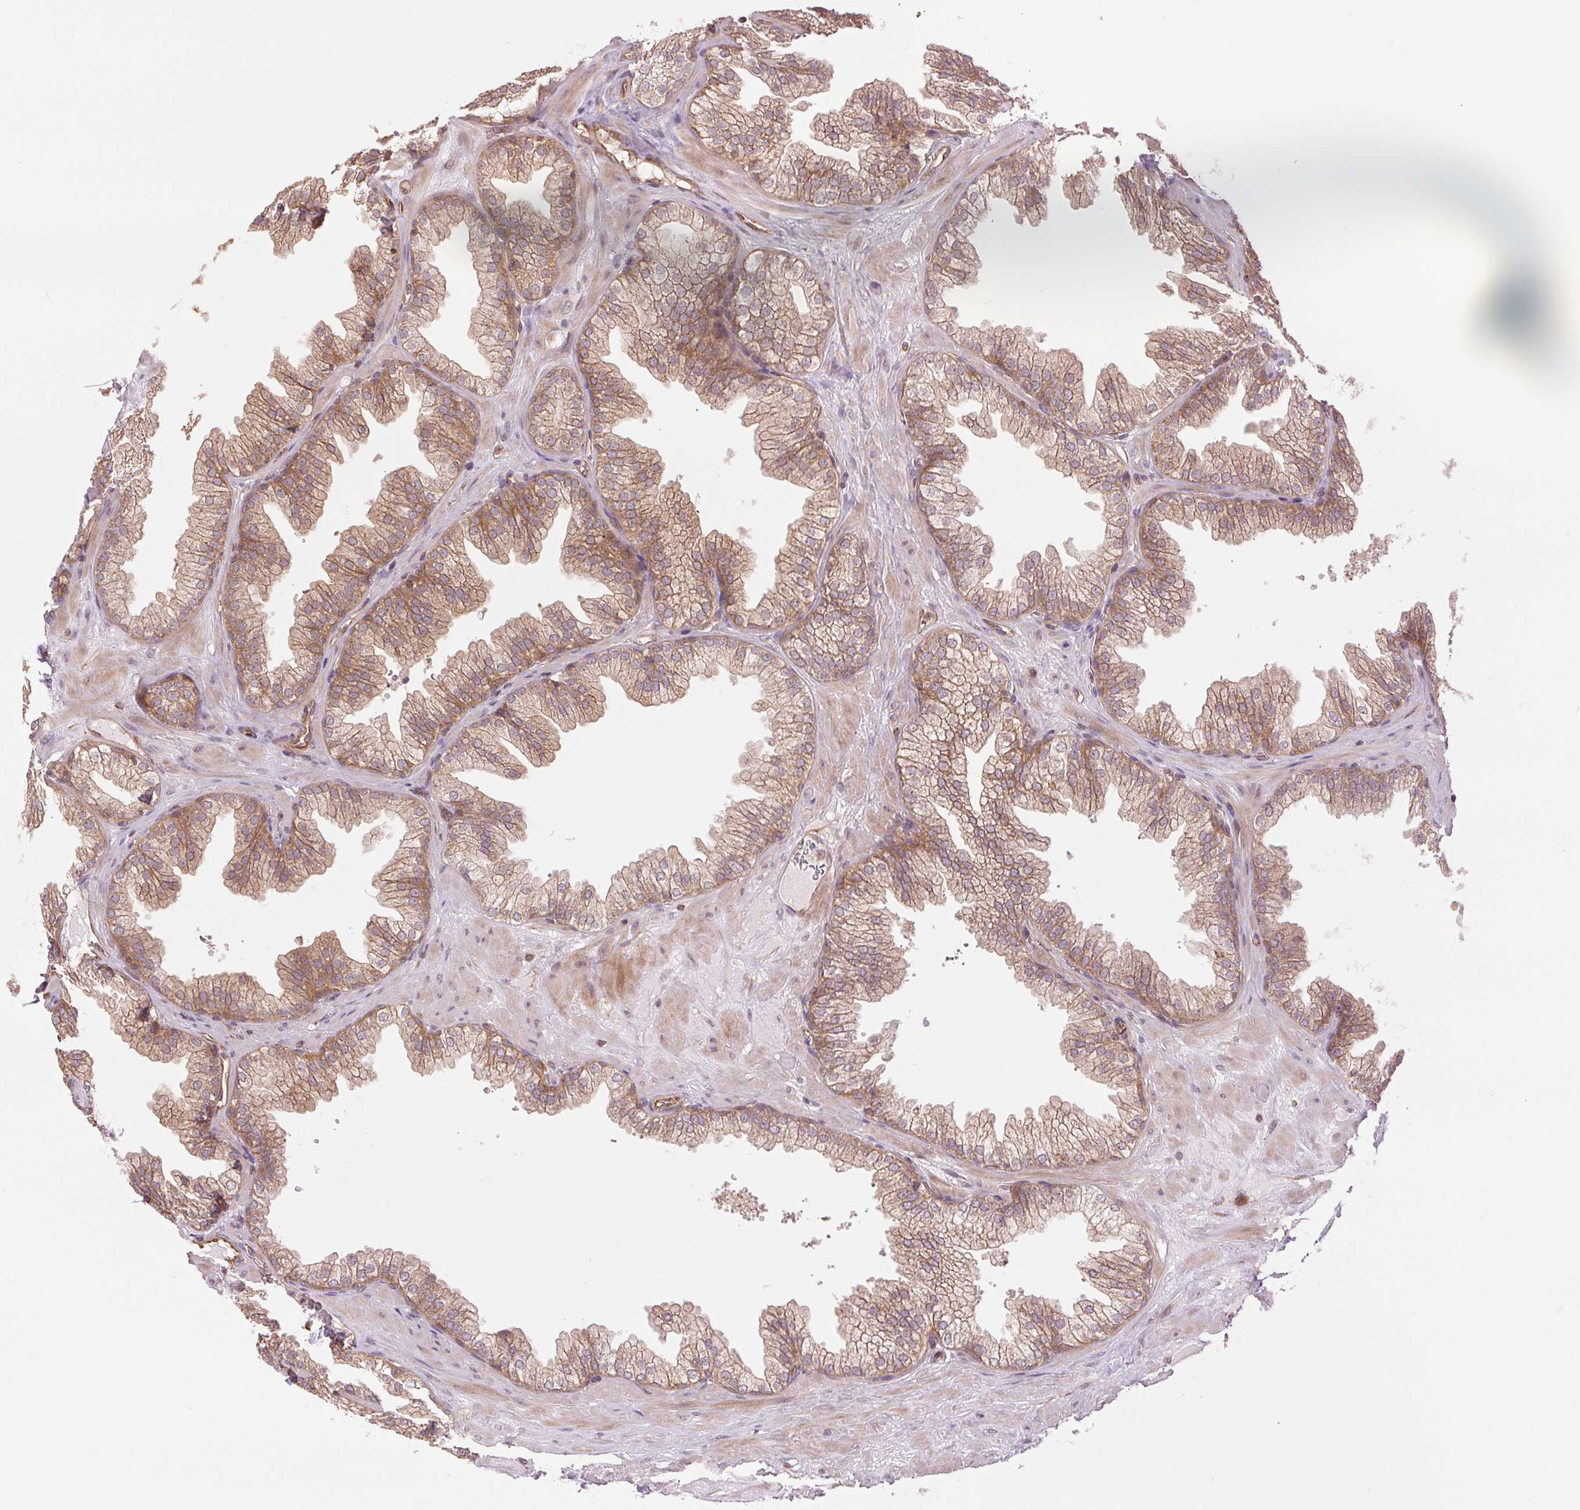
{"staining": {"intensity": "weak", "quantity": ">75%", "location": "cytoplasmic/membranous"}, "tissue": "prostate", "cell_type": "Glandular cells", "image_type": "normal", "snomed": [{"axis": "morphology", "description": "Normal tissue, NOS"}, {"axis": "topography", "description": "Prostate"}], "caption": "Immunohistochemistry of normal prostate demonstrates low levels of weak cytoplasmic/membranous staining in approximately >75% of glandular cells. The protein is shown in brown color, while the nuclei are stained blue.", "gene": "STARD7", "patient": {"sex": "male", "age": 37}}